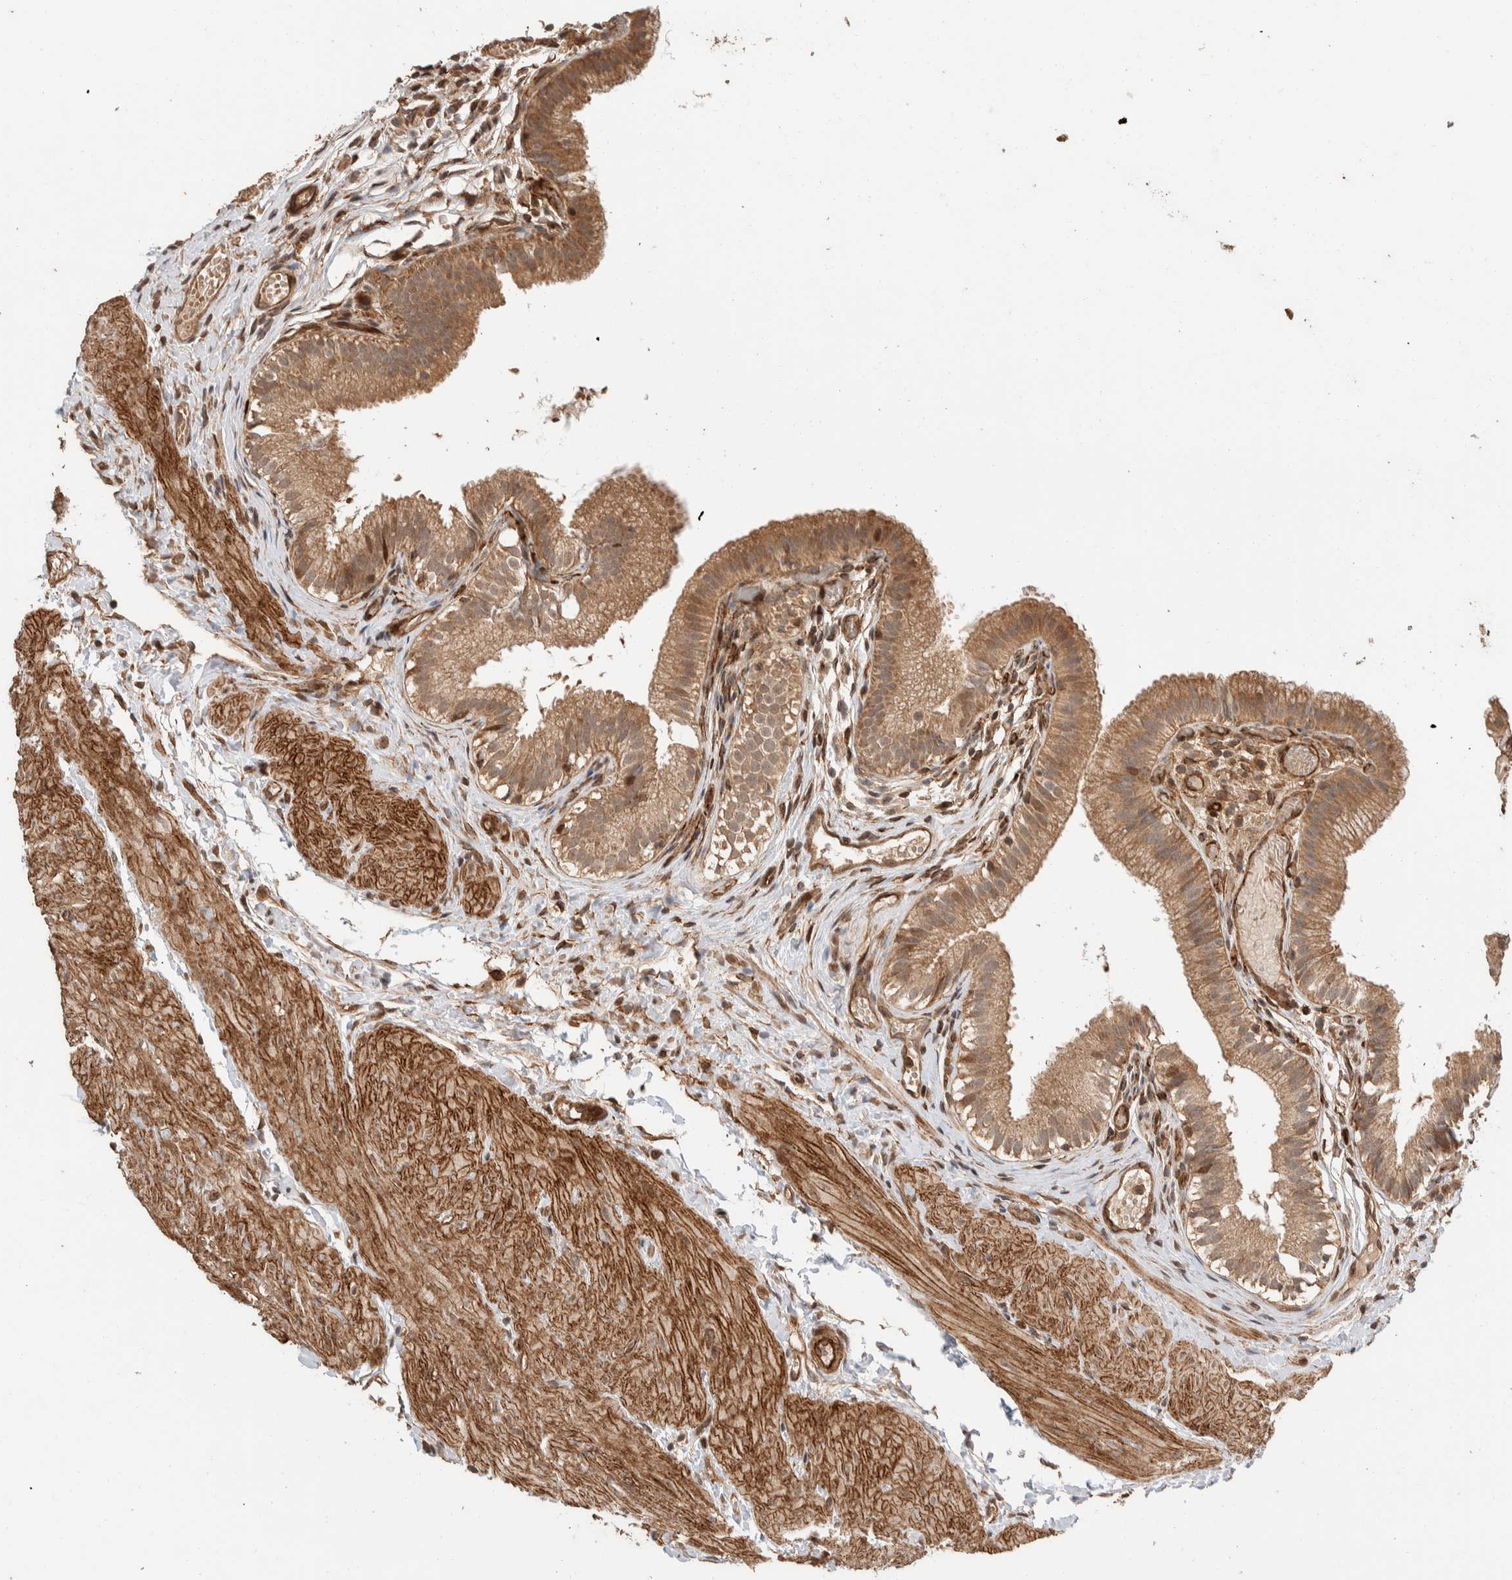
{"staining": {"intensity": "moderate", "quantity": ">75%", "location": "cytoplasmic/membranous,nuclear"}, "tissue": "gallbladder", "cell_type": "Glandular cells", "image_type": "normal", "snomed": [{"axis": "morphology", "description": "Normal tissue, NOS"}, {"axis": "topography", "description": "Gallbladder"}], "caption": "This image displays normal gallbladder stained with IHC to label a protein in brown. The cytoplasmic/membranous,nuclear of glandular cells show moderate positivity for the protein. Nuclei are counter-stained blue.", "gene": "ERC1", "patient": {"sex": "female", "age": 26}}